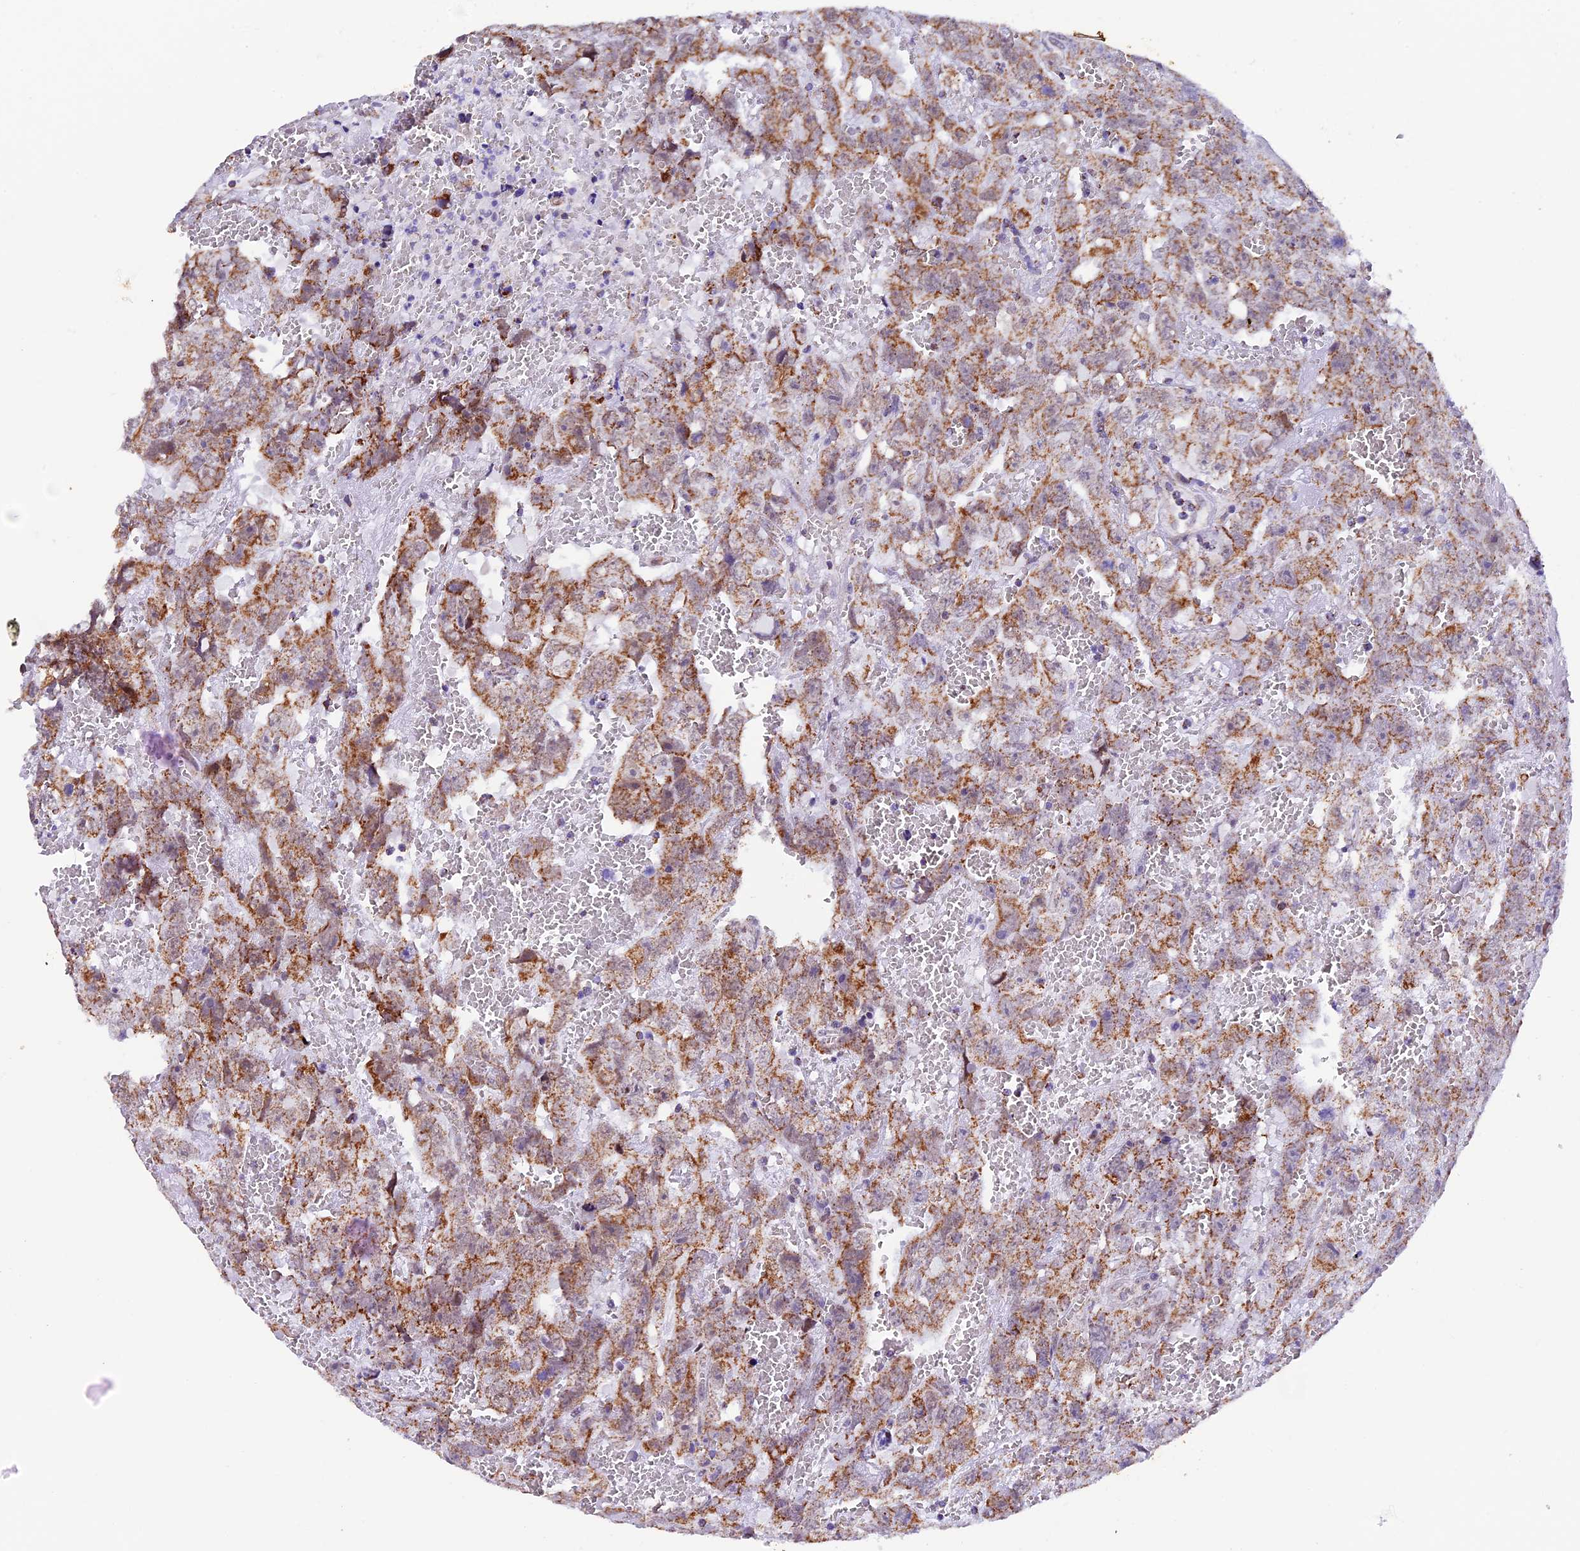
{"staining": {"intensity": "moderate", "quantity": ">75%", "location": "cytoplasmic/membranous"}, "tissue": "testis cancer", "cell_type": "Tumor cells", "image_type": "cancer", "snomed": [{"axis": "morphology", "description": "Carcinoma, Embryonal, NOS"}, {"axis": "topography", "description": "Testis"}], "caption": "There is medium levels of moderate cytoplasmic/membranous expression in tumor cells of embryonal carcinoma (testis), as demonstrated by immunohistochemical staining (brown color).", "gene": "TFAM", "patient": {"sex": "male", "age": 45}}